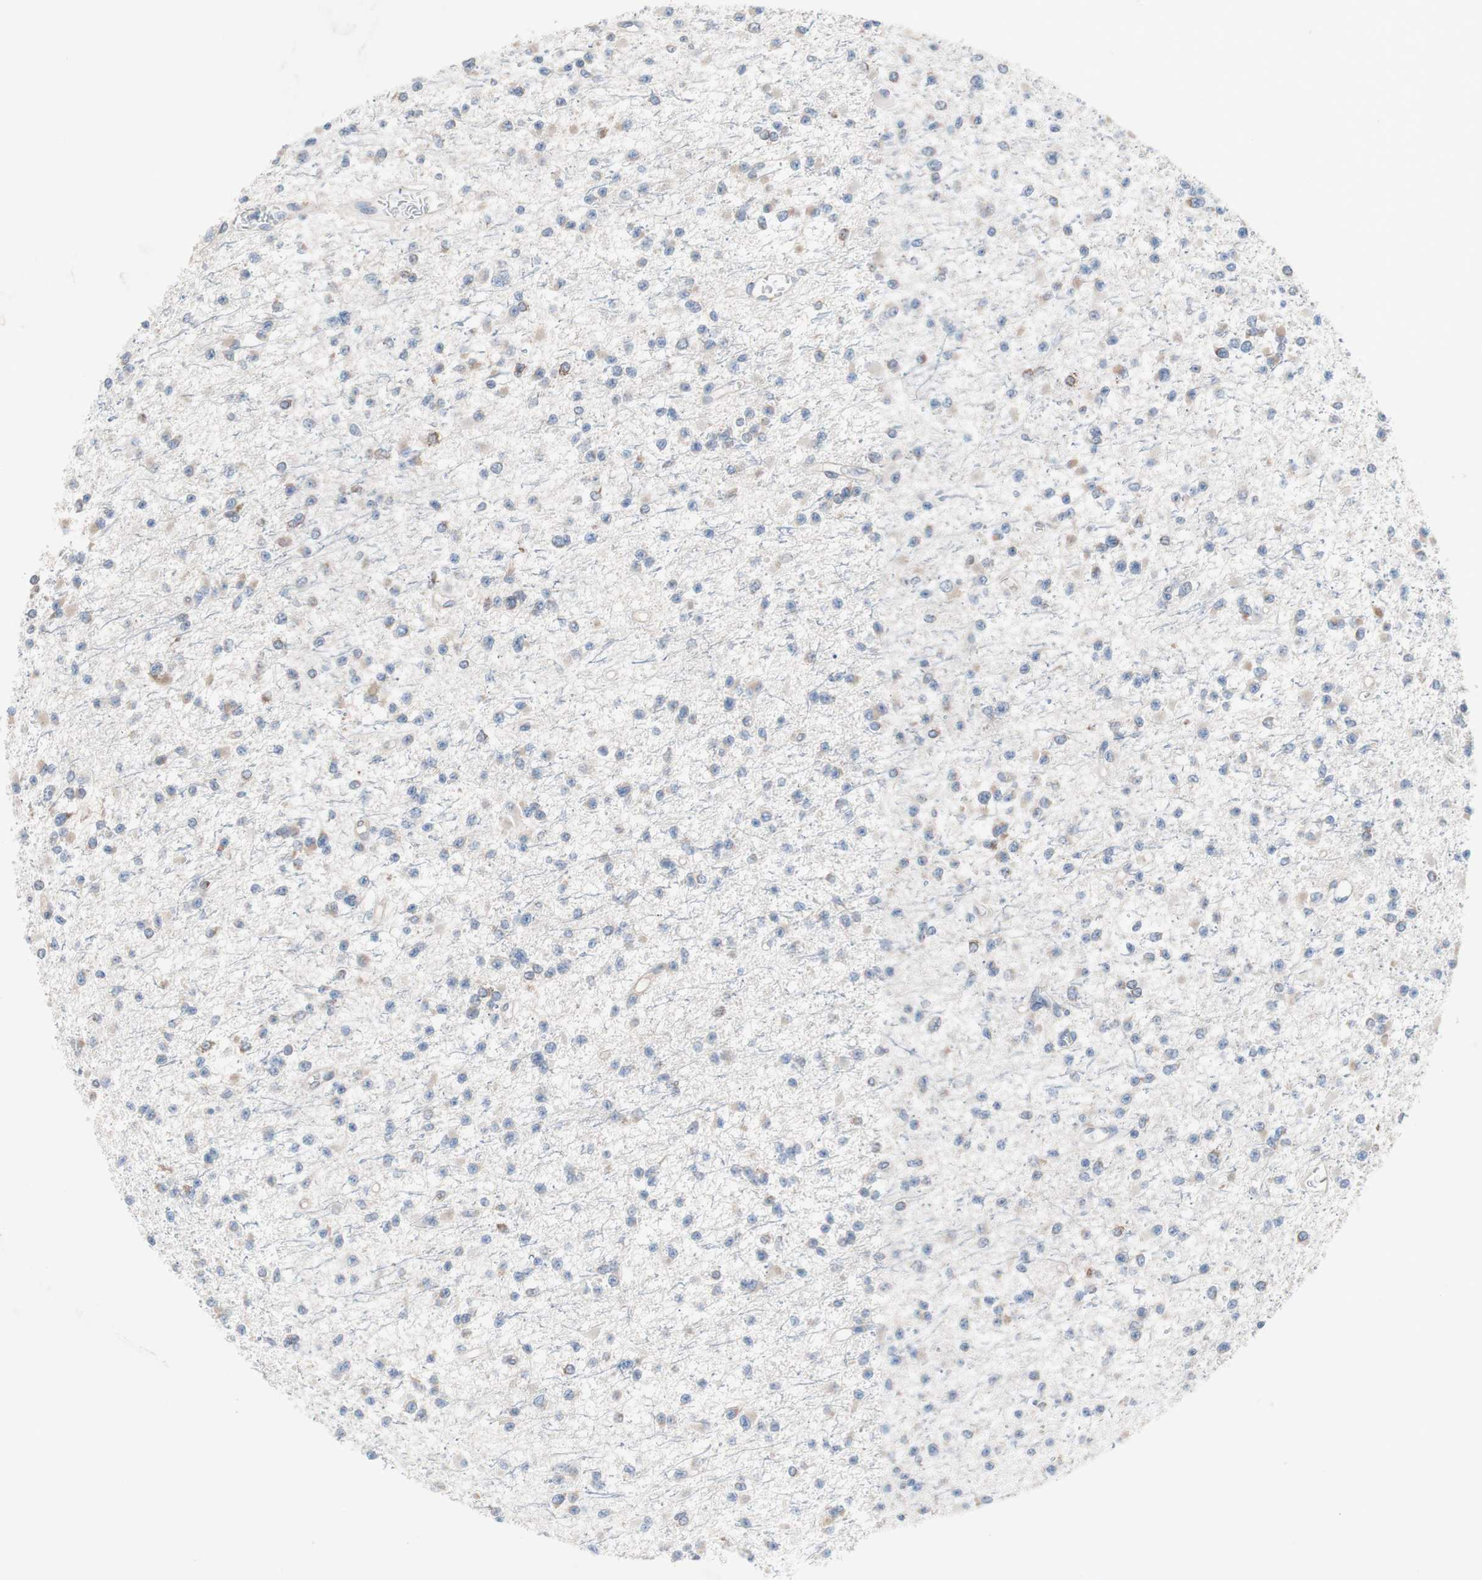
{"staining": {"intensity": "weak", "quantity": "<25%", "location": "cytoplasmic/membranous"}, "tissue": "glioma", "cell_type": "Tumor cells", "image_type": "cancer", "snomed": [{"axis": "morphology", "description": "Glioma, malignant, Low grade"}, {"axis": "topography", "description": "Brain"}], "caption": "Tumor cells are negative for protein expression in human glioma.", "gene": "SLC27A4", "patient": {"sex": "female", "age": 22}}